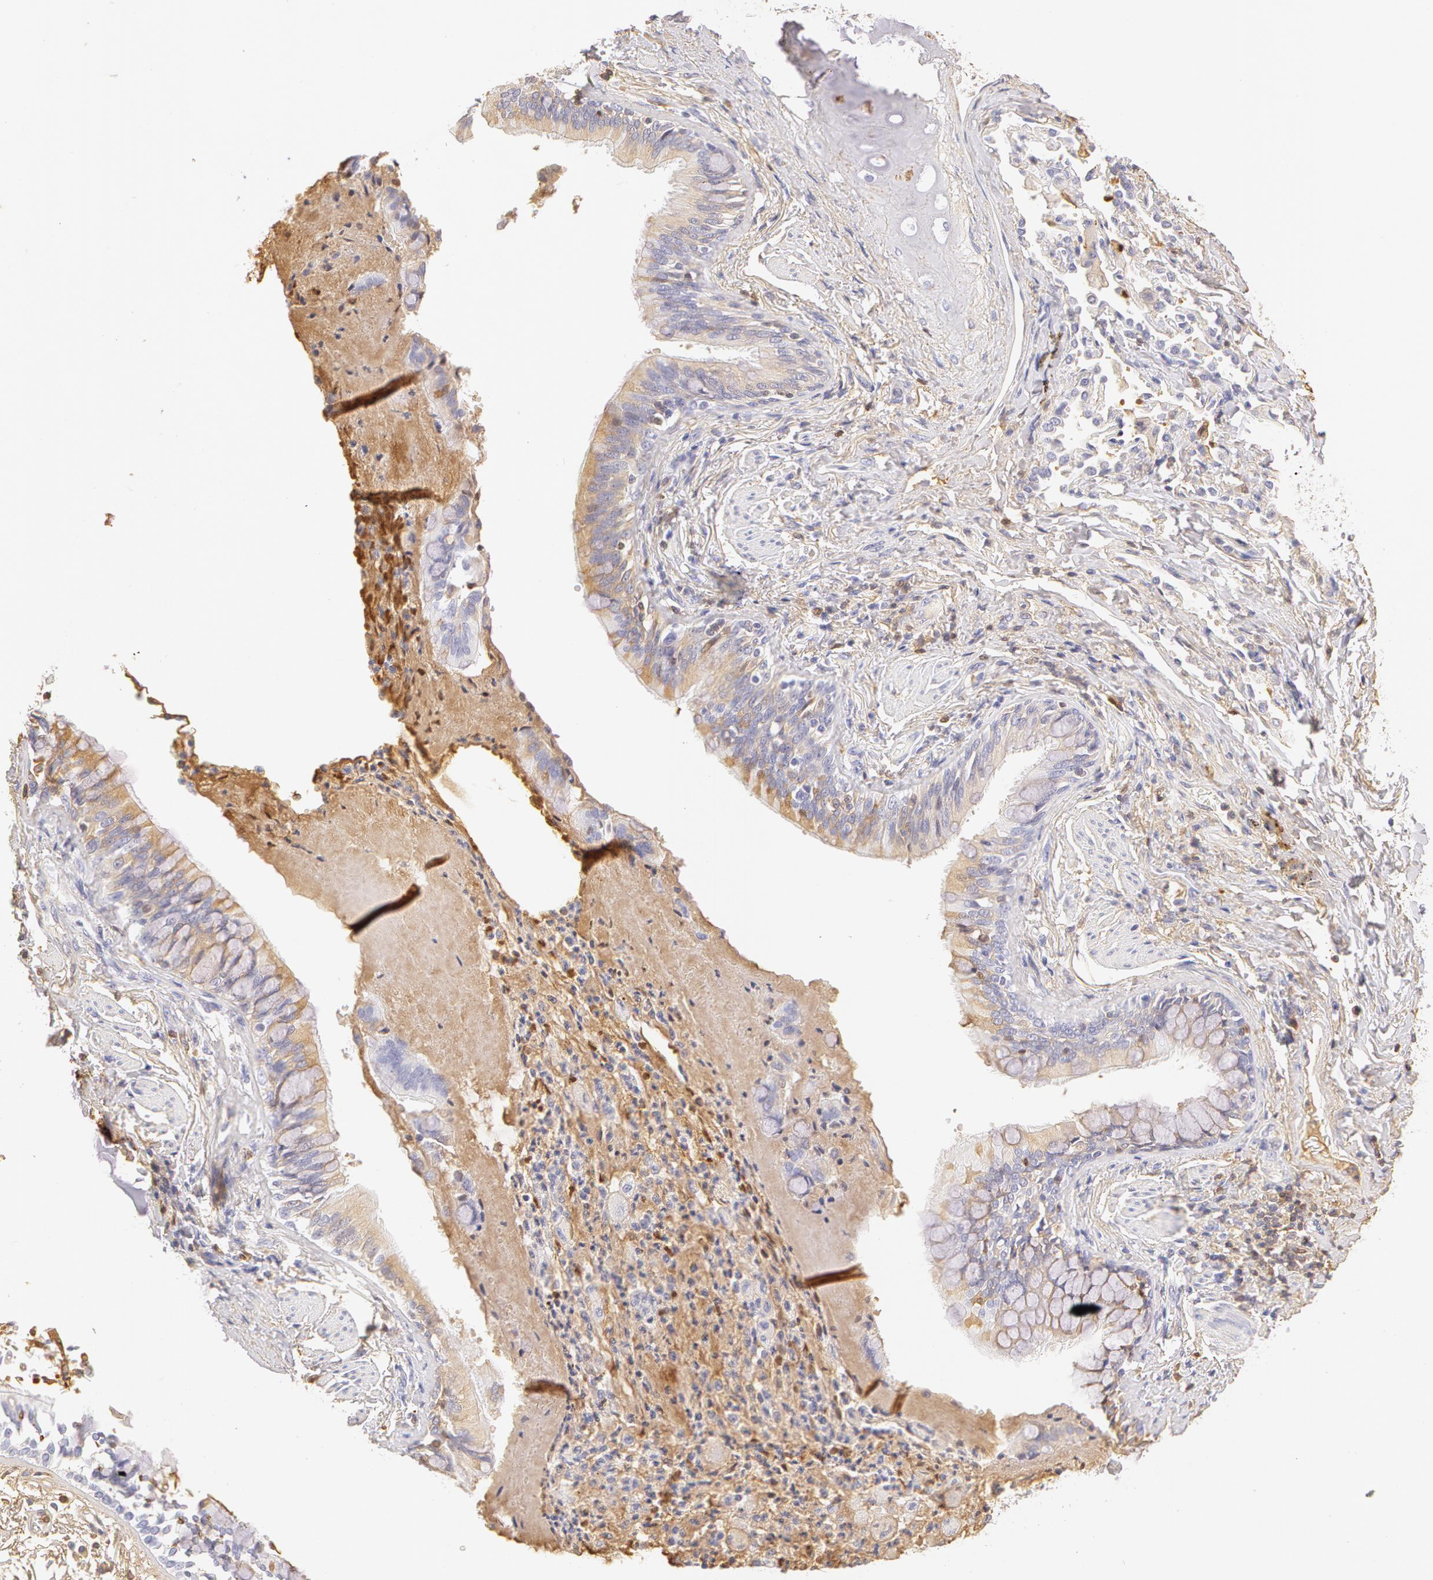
{"staining": {"intensity": "negative", "quantity": "none", "location": "none"}, "tissue": "bronchus", "cell_type": "Respiratory epithelial cells", "image_type": "normal", "snomed": [{"axis": "morphology", "description": "Normal tissue, NOS"}, {"axis": "topography", "description": "Lung"}], "caption": "High power microscopy photomicrograph of an immunohistochemistry (IHC) micrograph of normal bronchus, revealing no significant expression in respiratory epithelial cells.", "gene": "AHSG", "patient": {"sex": "male", "age": 54}}